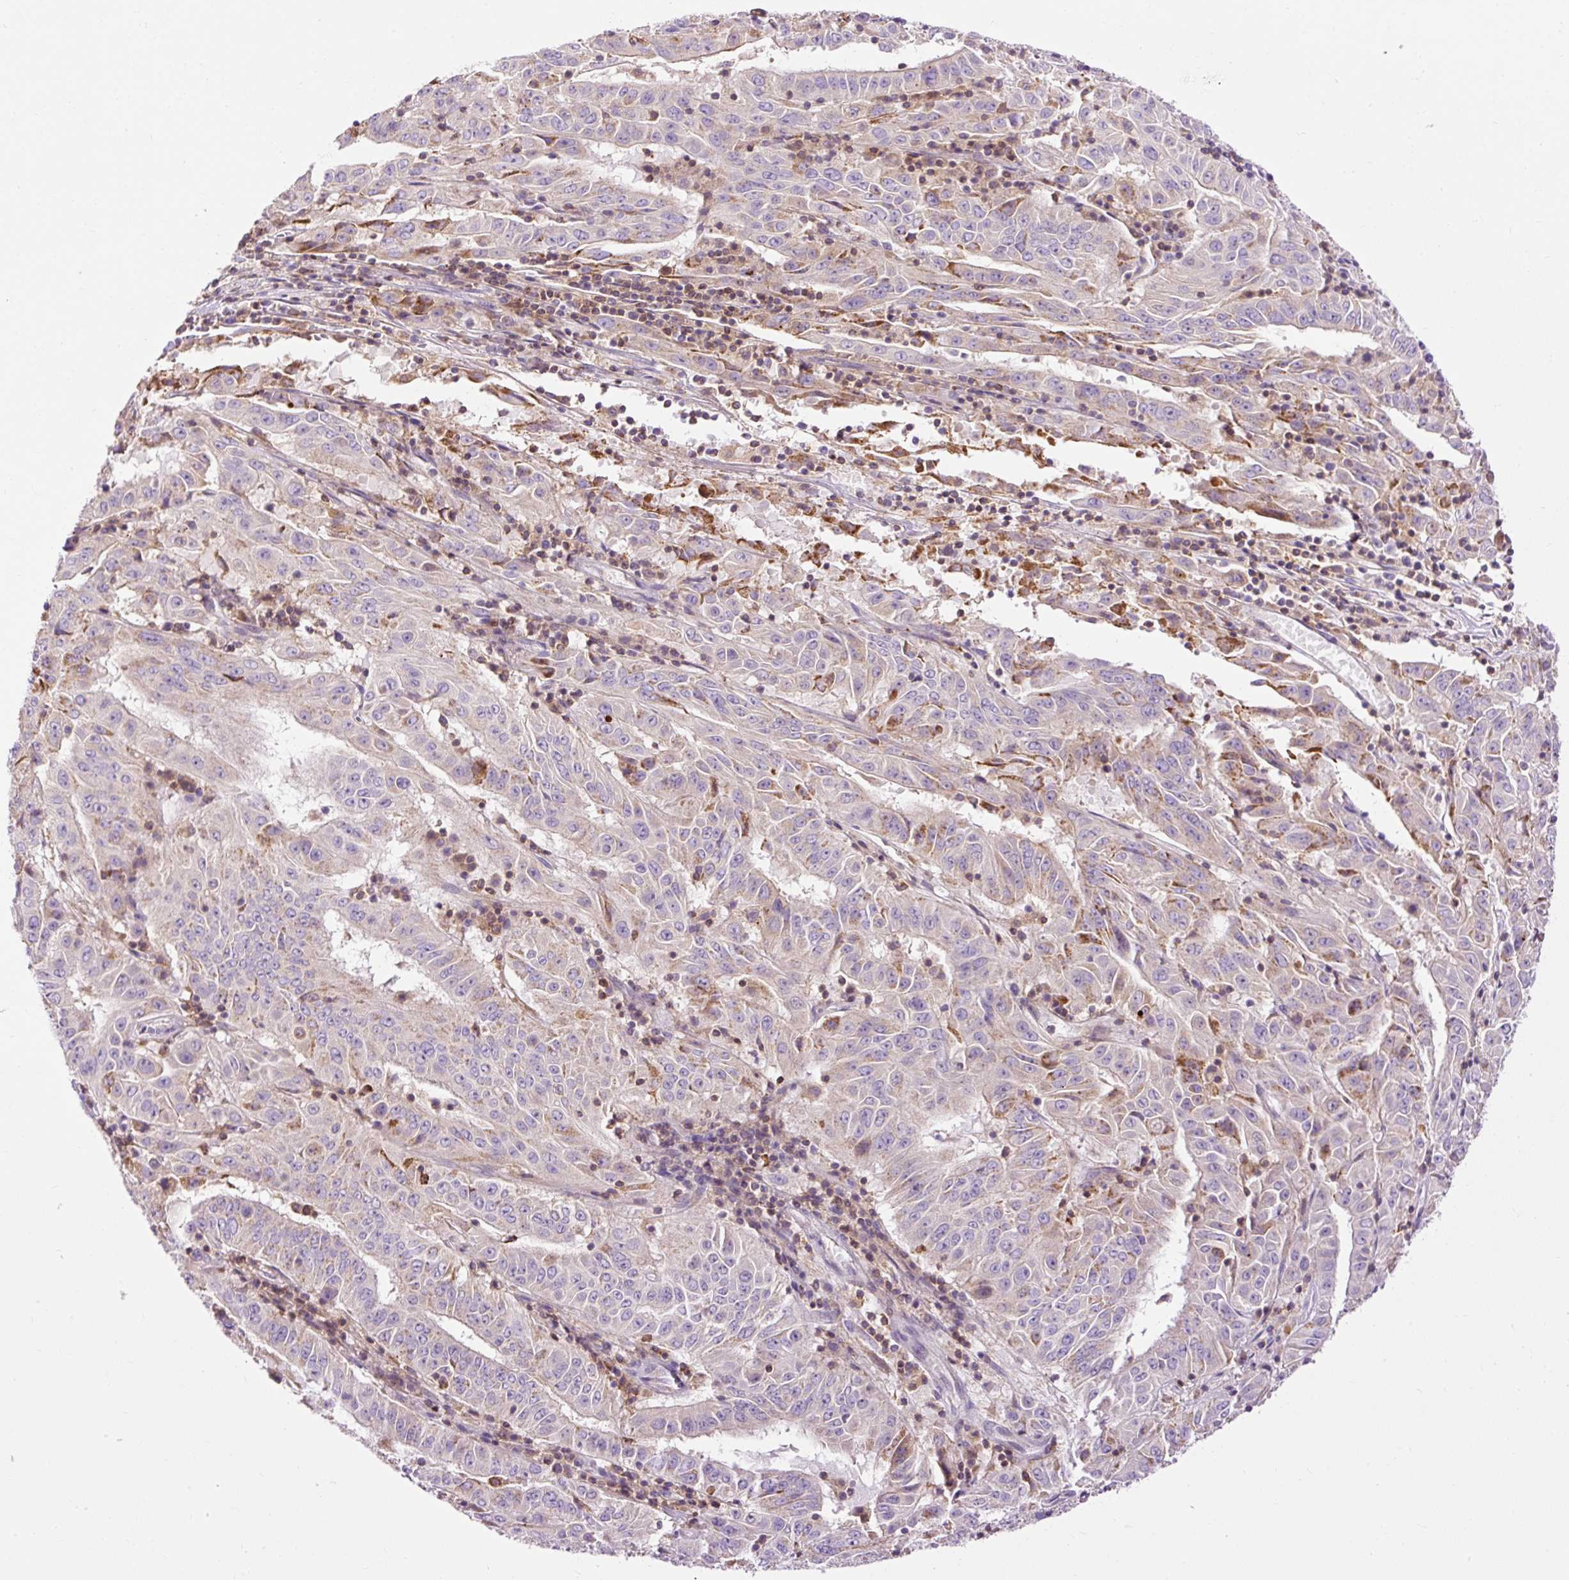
{"staining": {"intensity": "negative", "quantity": "none", "location": "none"}, "tissue": "pancreatic cancer", "cell_type": "Tumor cells", "image_type": "cancer", "snomed": [{"axis": "morphology", "description": "Adenocarcinoma, NOS"}, {"axis": "topography", "description": "Pancreas"}], "caption": "An image of pancreatic cancer (adenocarcinoma) stained for a protein displays no brown staining in tumor cells. Nuclei are stained in blue.", "gene": "CD83", "patient": {"sex": "male", "age": 63}}